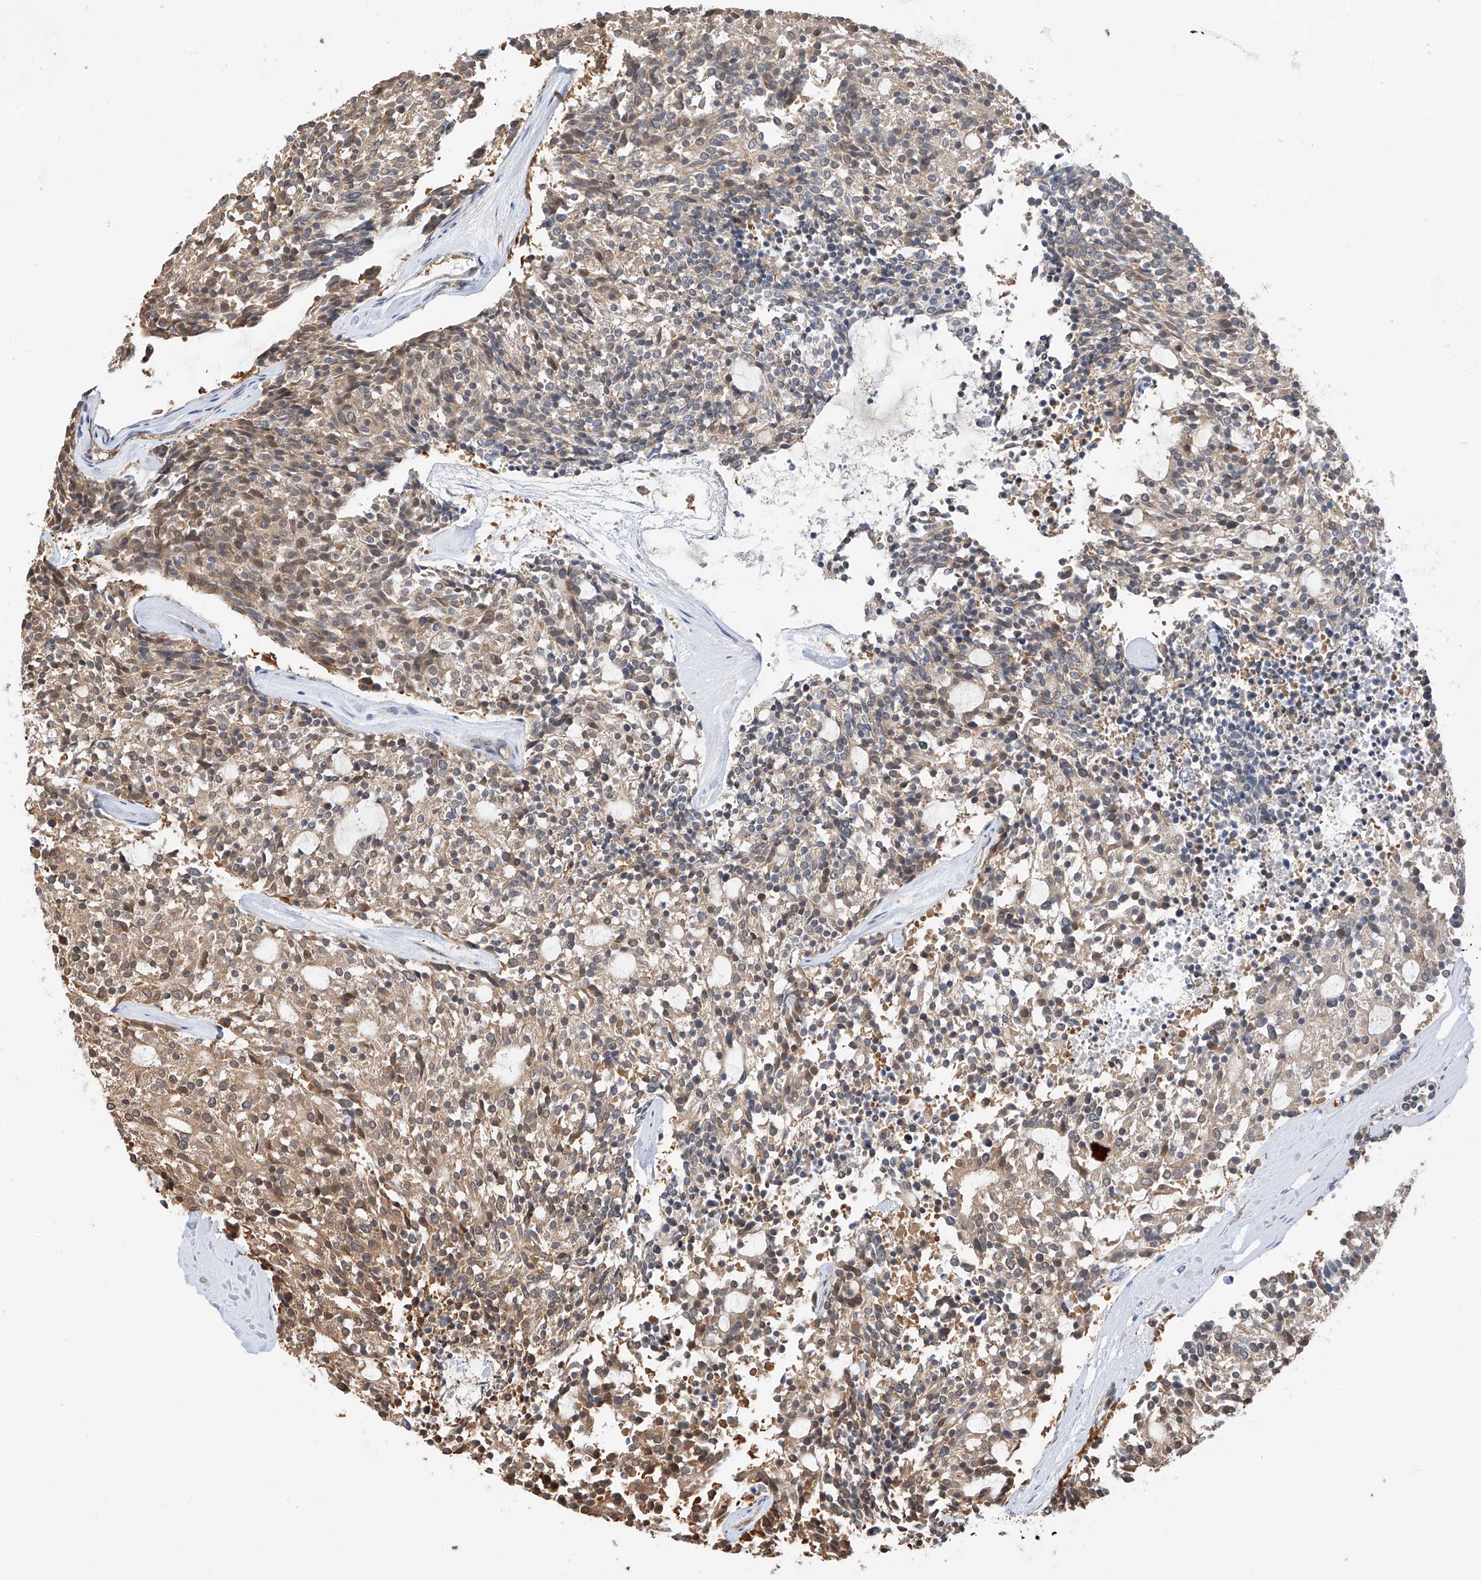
{"staining": {"intensity": "moderate", "quantity": "<25%", "location": "cytoplasmic/membranous"}, "tissue": "carcinoid", "cell_type": "Tumor cells", "image_type": "cancer", "snomed": [{"axis": "morphology", "description": "Carcinoid, malignant, NOS"}, {"axis": "topography", "description": "Pancreas"}], "caption": "Moderate cytoplasmic/membranous expression for a protein is seen in about <25% of tumor cells of malignant carcinoid using immunohistochemistry.", "gene": "PPA2", "patient": {"sex": "female", "age": 54}}